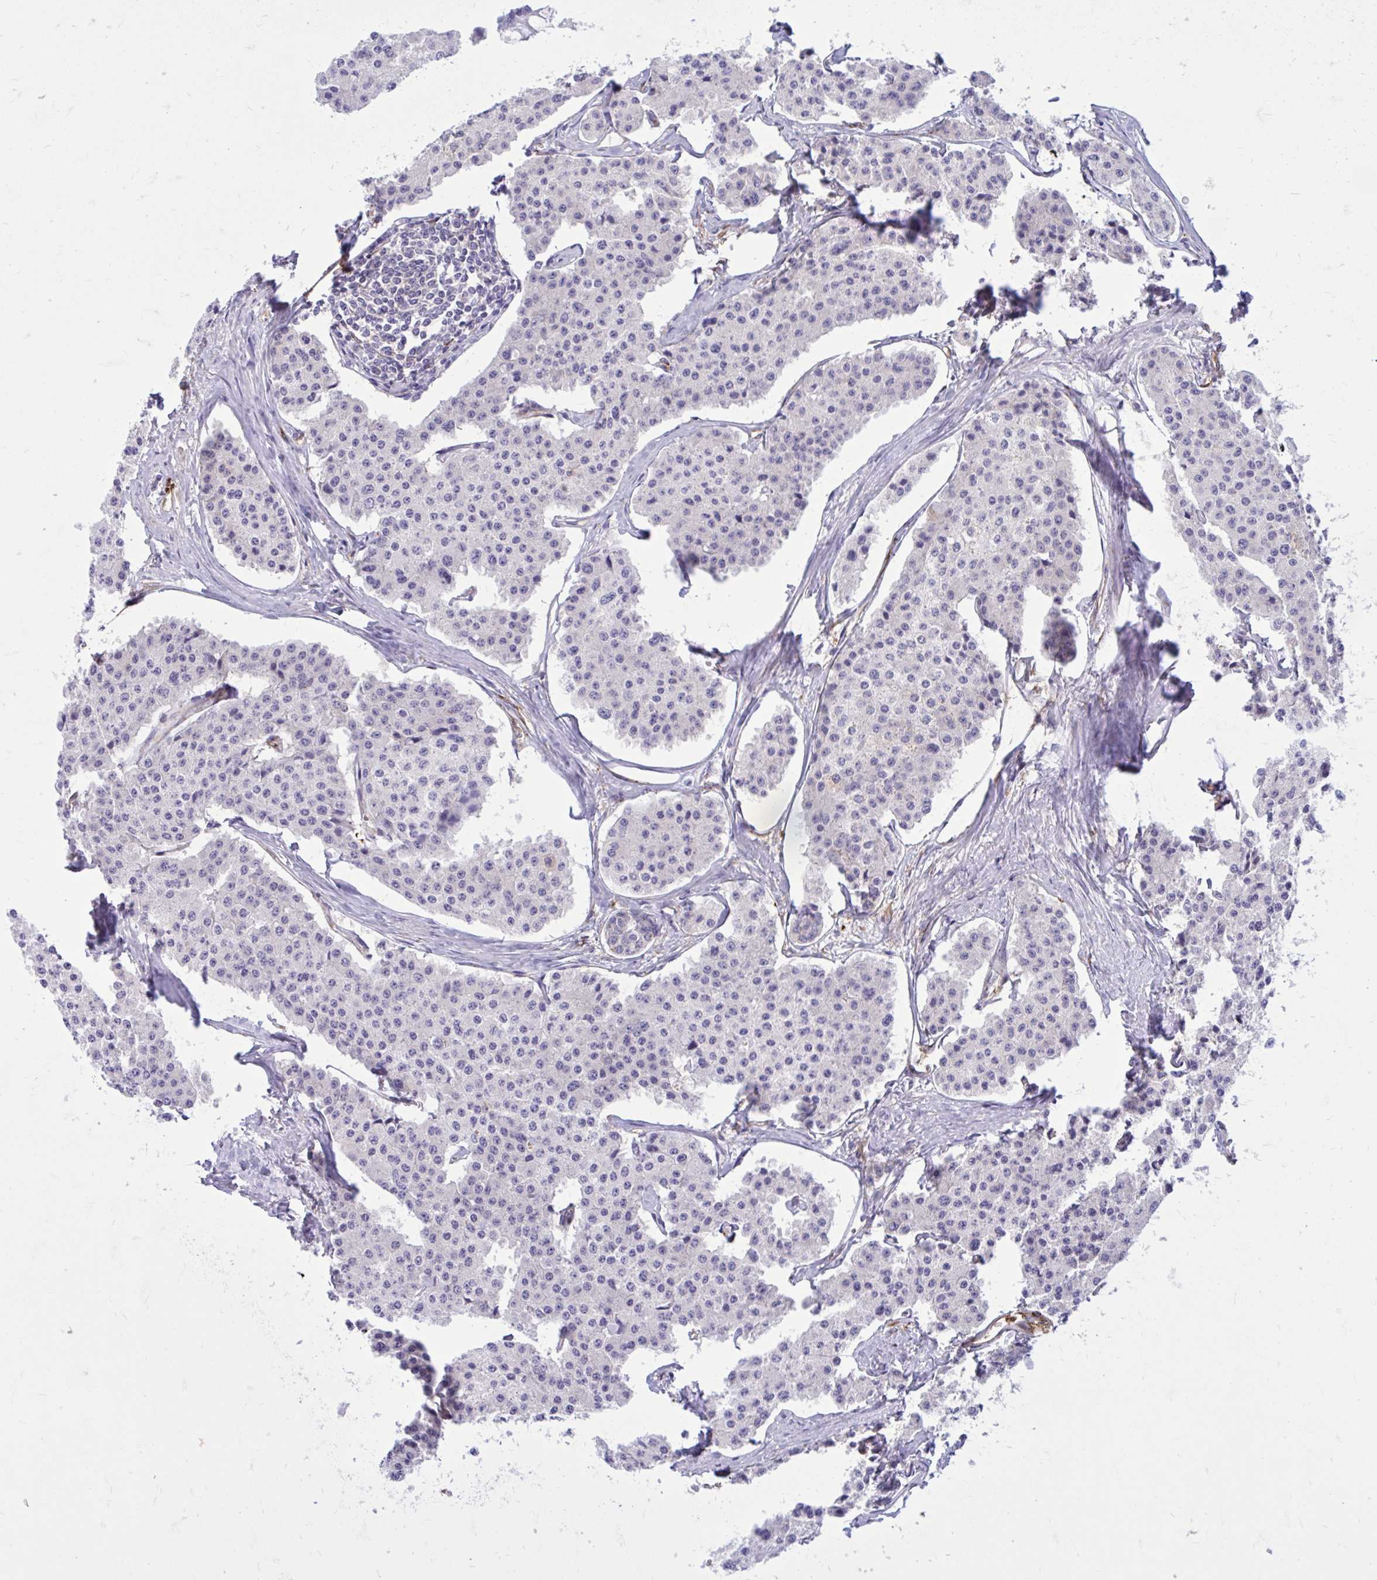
{"staining": {"intensity": "negative", "quantity": "none", "location": "none"}, "tissue": "carcinoid", "cell_type": "Tumor cells", "image_type": "cancer", "snomed": [{"axis": "morphology", "description": "Carcinoid, malignant, NOS"}, {"axis": "topography", "description": "Small intestine"}], "caption": "DAB (3,3'-diaminobenzidine) immunohistochemical staining of human carcinoid shows no significant expression in tumor cells. (Stains: DAB immunohistochemistry with hematoxylin counter stain, Microscopy: brightfield microscopy at high magnification).", "gene": "BEND5", "patient": {"sex": "female", "age": 65}}